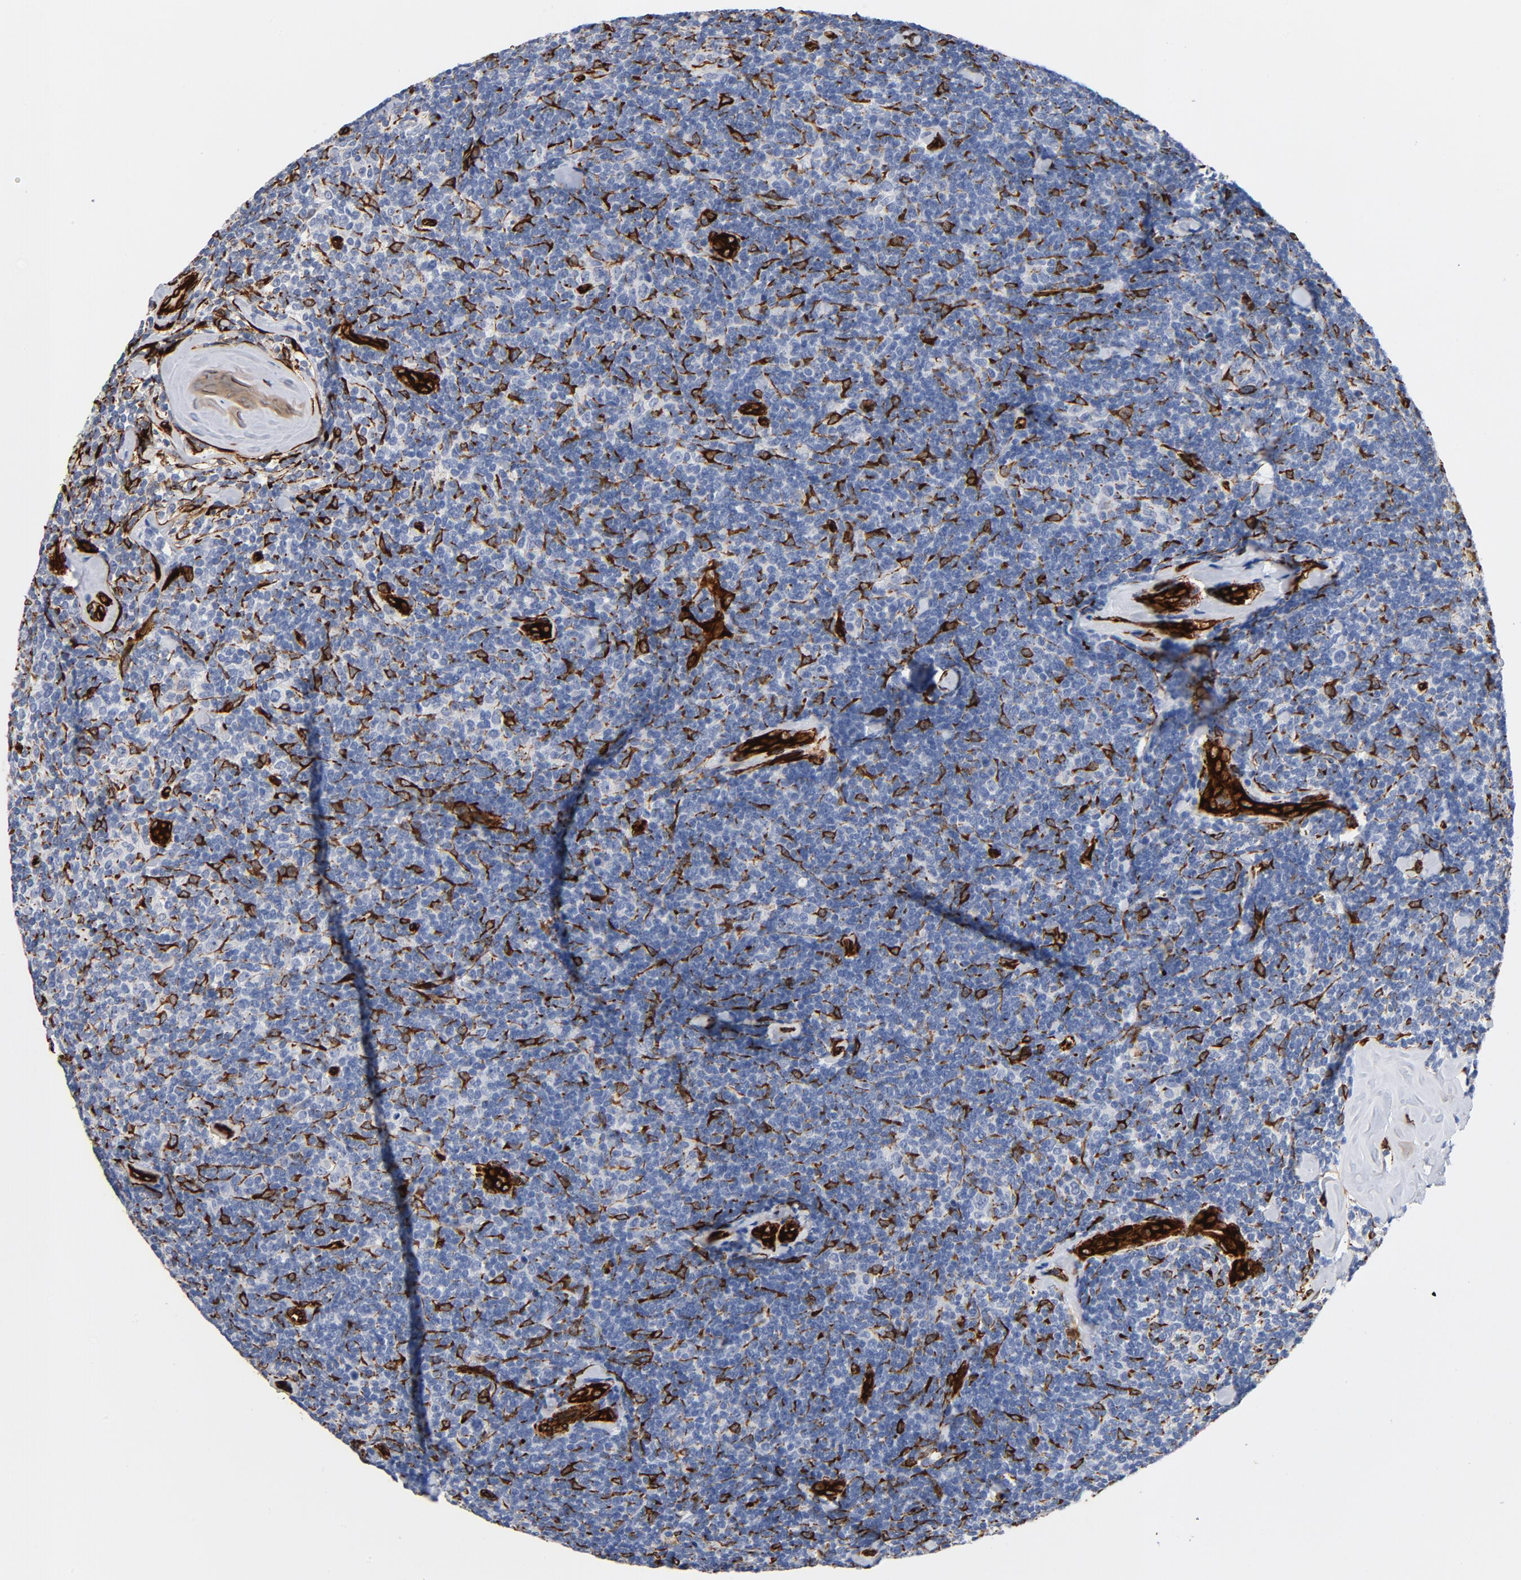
{"staining": {"intensity": "negative", "quantity": "none", "location": "none"}, "tissue": "lymphoma", "cell_type": "Tumor cells", "image_type": "cancer", "snomed": [{"axis": "morphology", "description": "Malignant lymphoma, non-Hodgkin's type, Low grade"}, {"axis": "topography", "description": "Lymph node"}], "caption": "Histopathology image shows no protein staining in tumor cells of malignant lymphoma, non-Hodgkin's type (low-grade) tissue.", "gene": "SERPINH1", "patient": {"sex": "female", "age": 56}}